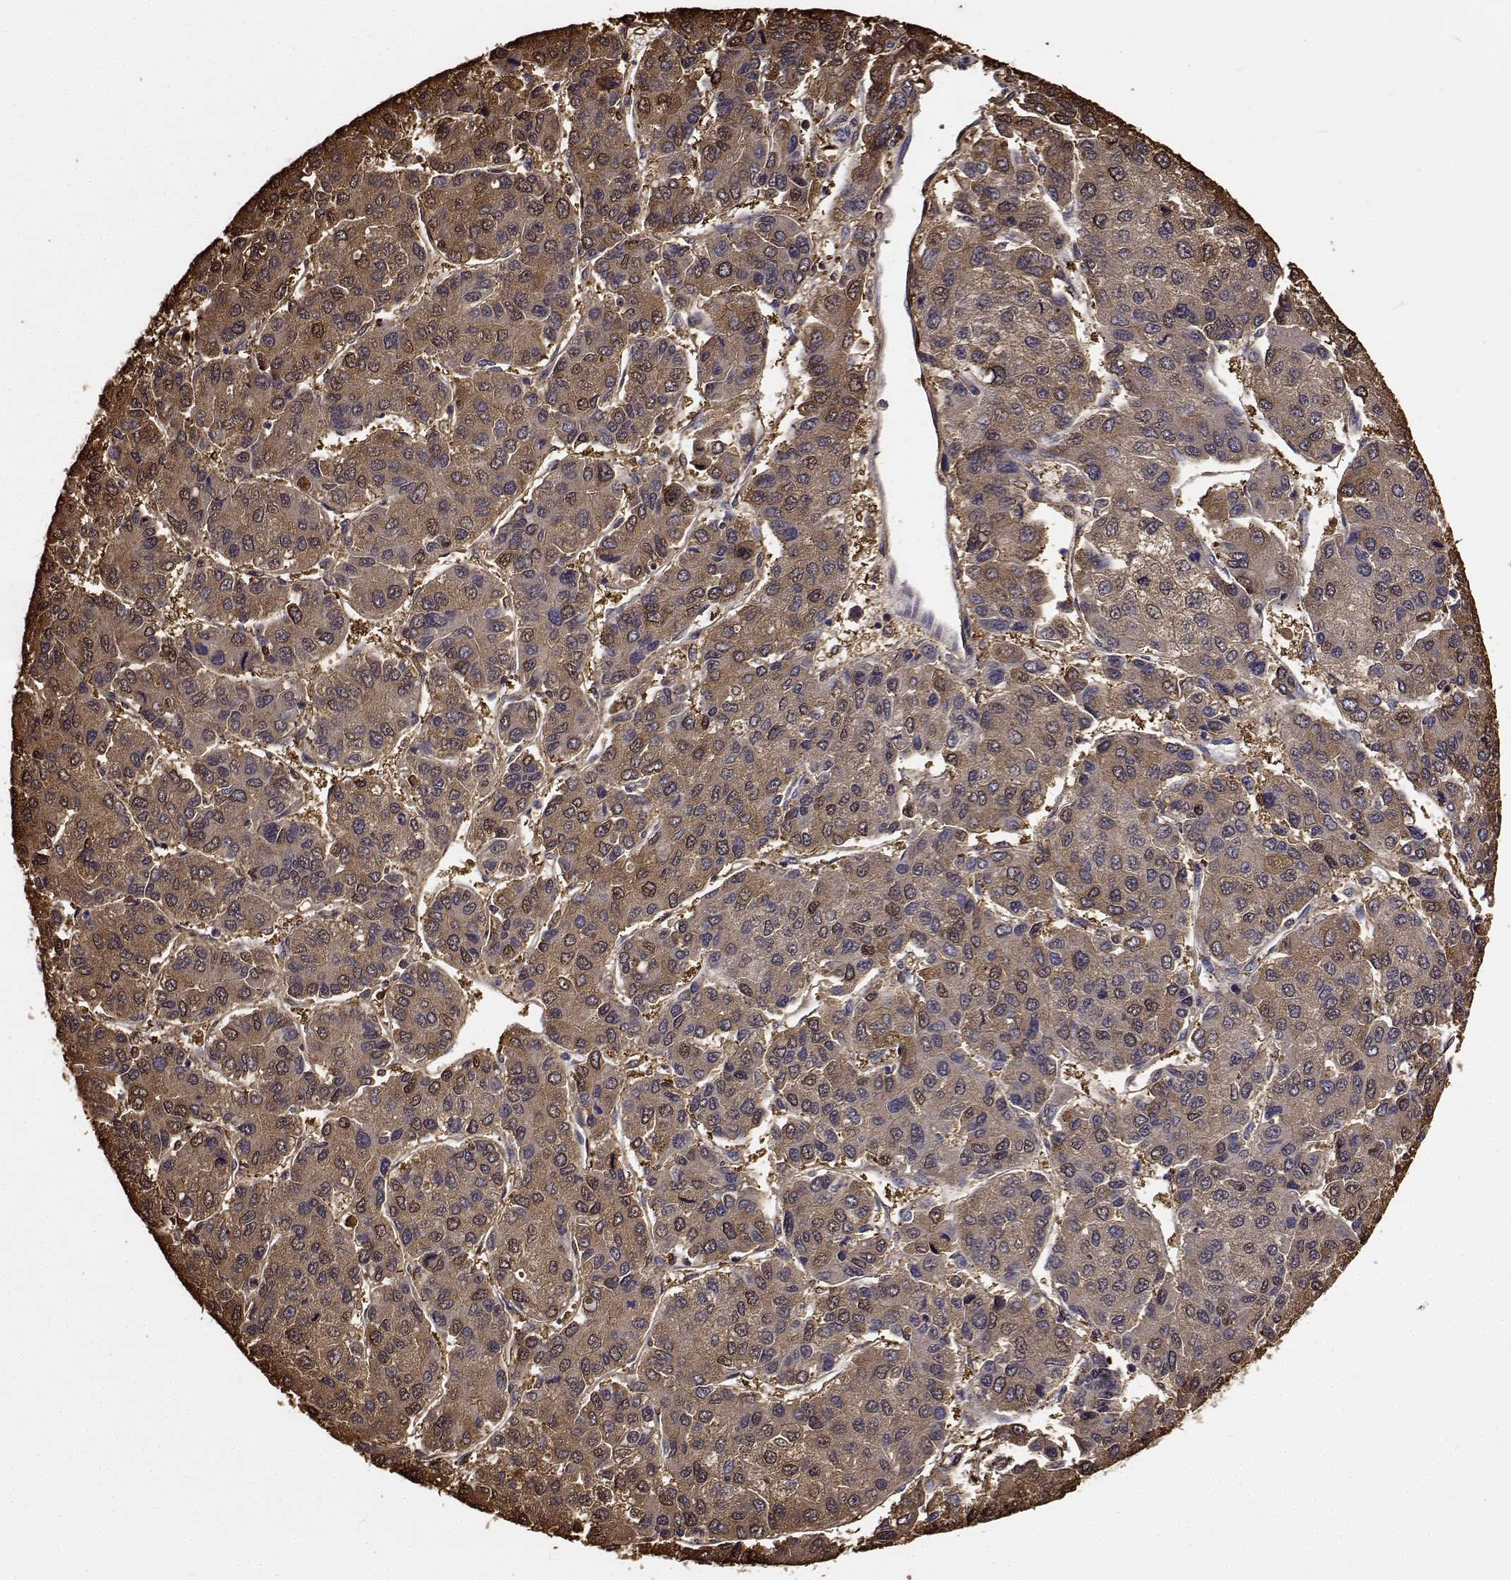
{"staining": {"intensity": "moderate", "quantity": "25%-75%", "location": "cytoplasmic/membranous,nuclear"}, "tissue": "liver cancer", "cell_type": "Tumor cells", "image_type": "cancer", "snomed": [{"axis": "morphology", "description": "Carcinoma, Hepatocellular, NOS"}, {"axis": "topography", "description": "Liver"}], "caption": "A micrograph of human liver hepatocellular carcinoma stained for a protein displays moderate cytoplasmic/membranous and nuclear brown staining in tumor cells.", "gene": "PCID2", "patient": {"sex": "female", "age": 66}}